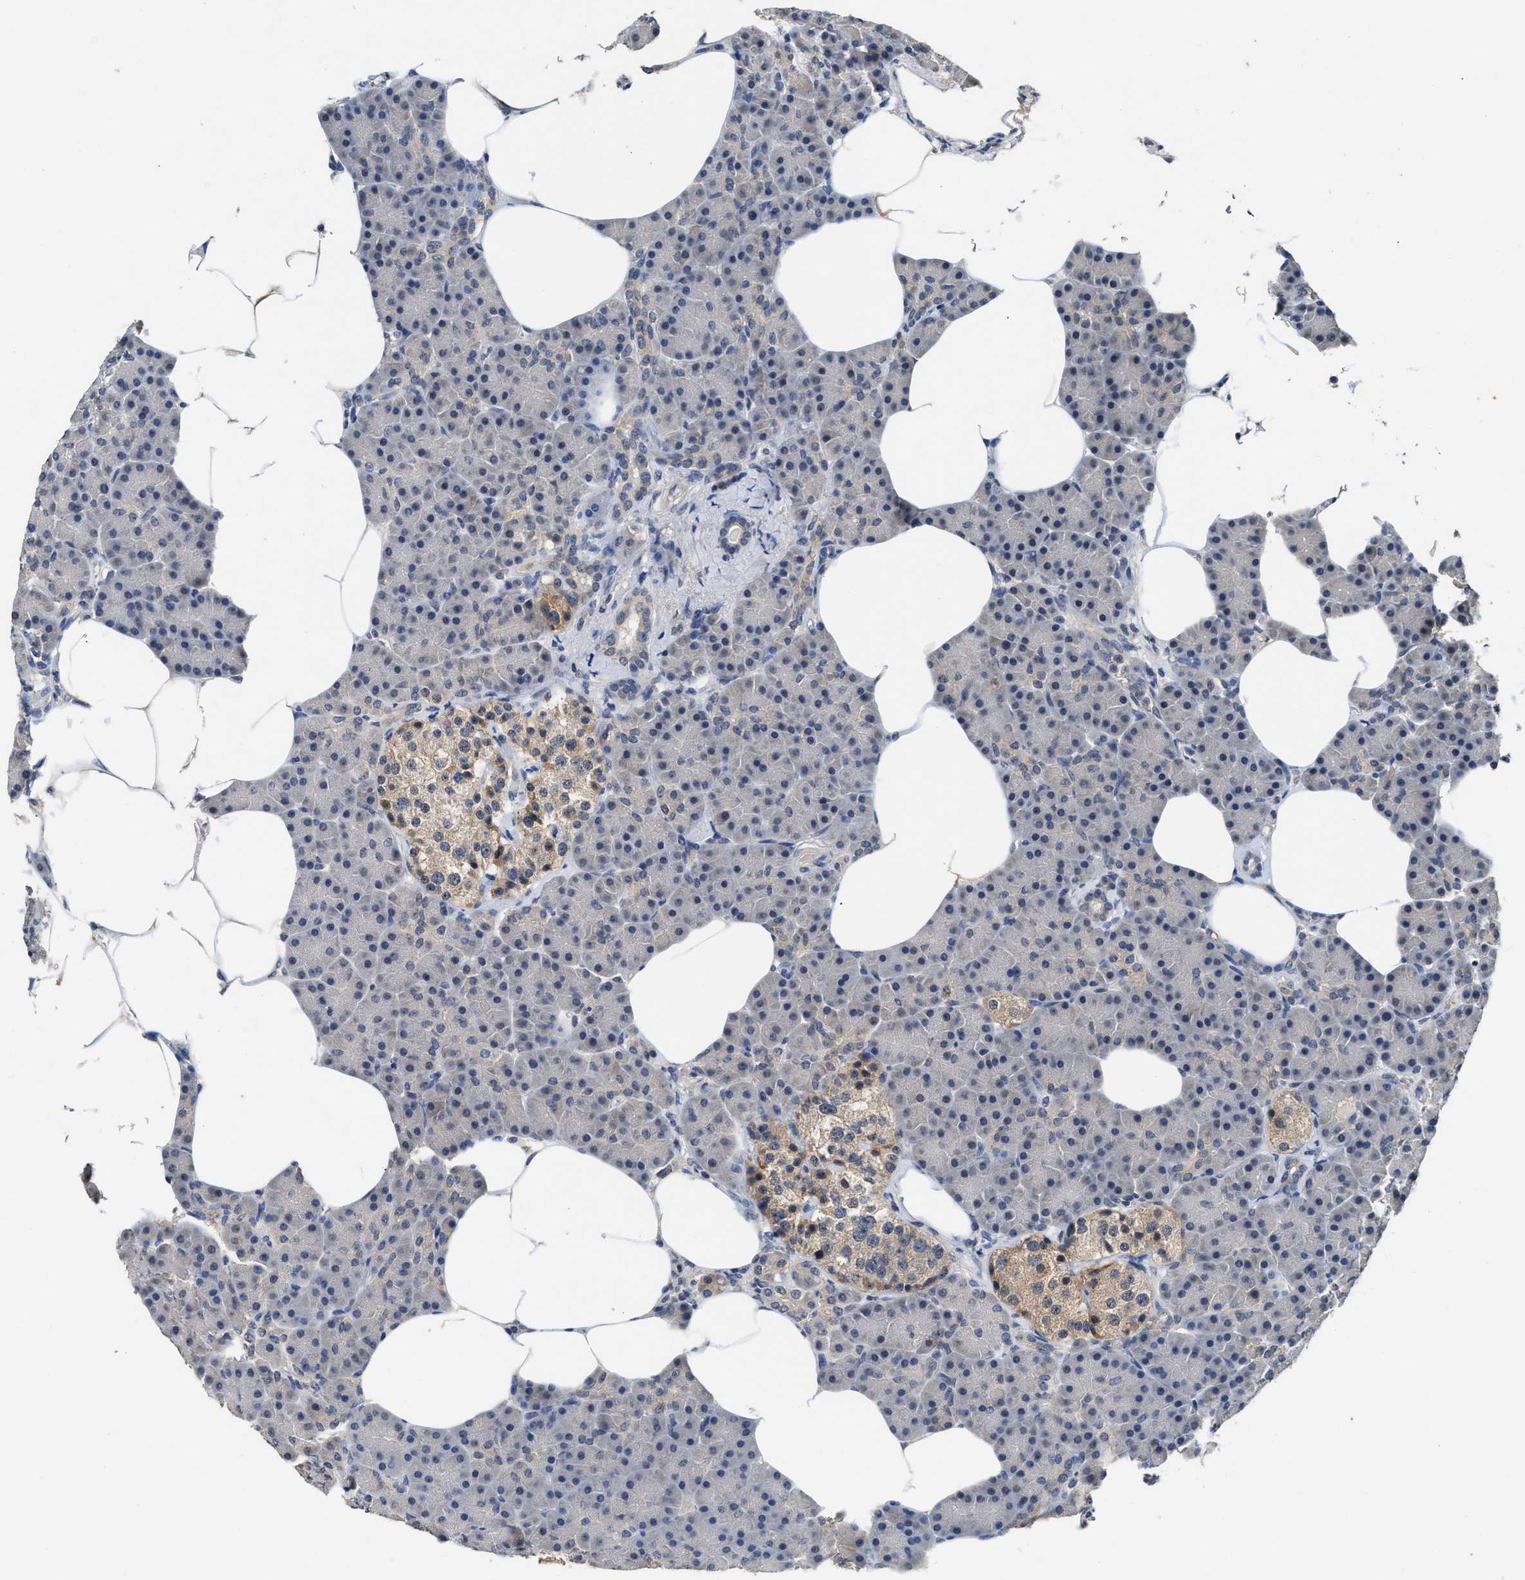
{"staining": {"intensity": "negative", "quantity": "none", "location": "none"}, "tissue": "pancreas", "cell_type": "Exocrine glandular cells", "image_type": "normal", "snomed": [{"axis": "morphology", "description": "Normal tissue, NOS"}, {"axis": "topography", "description": "Pancreas"}], "caption": "A high-resolution photomicrograph shows IHC staining of benign pancreas, which demonstrates no significant positivity in exocrine glandular cells.", "gene": "INHA", "patient": {"sex": "female", "age": 70}}